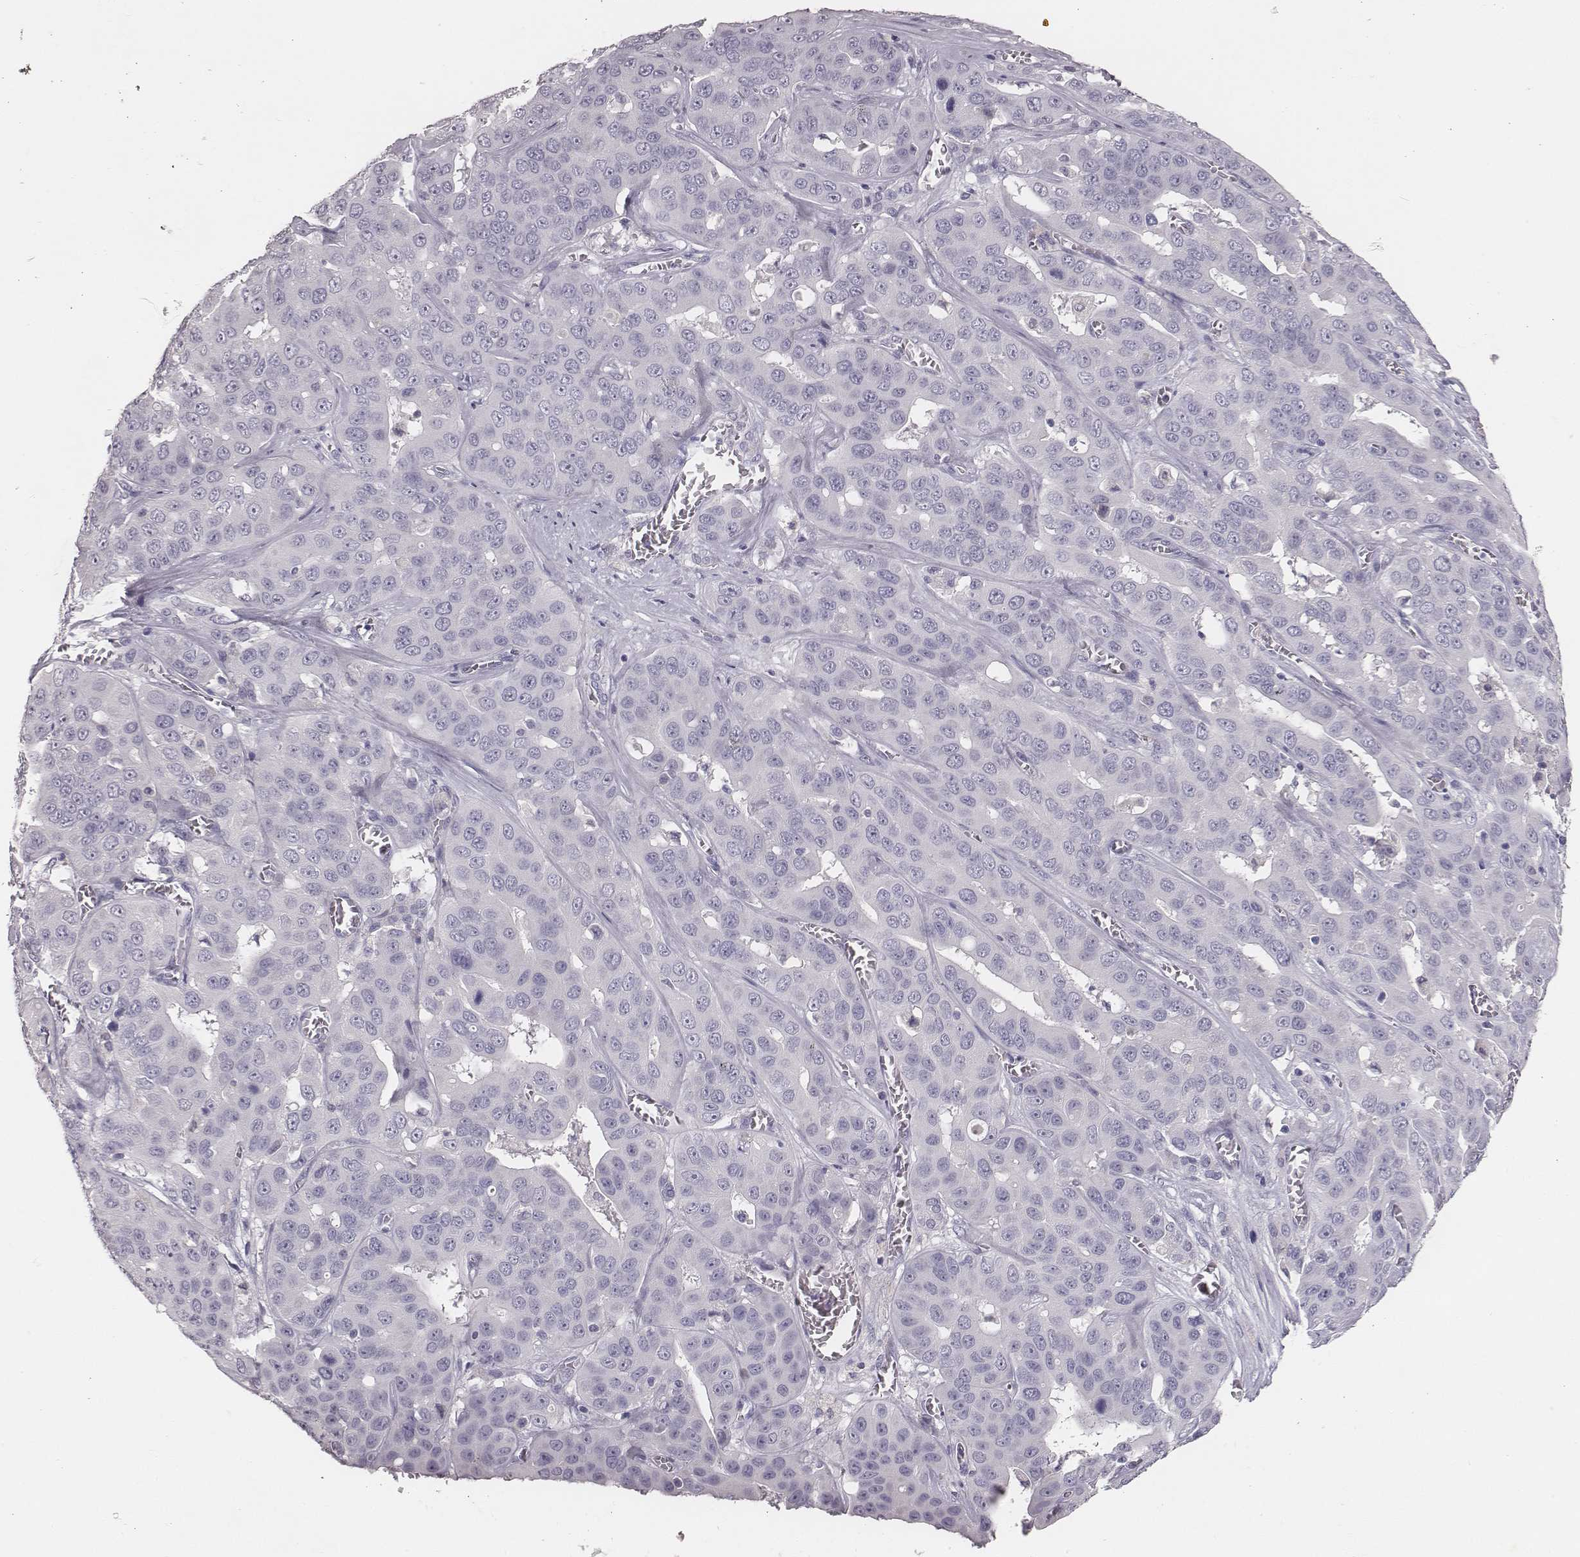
{"staining": {"intensity": "negative", "quantity": "none", "location": "none"}, "tissue": "liver cancer", "cell_type": "Tumor cells", "image_type": "cancer", "snomed": [{"axis": "morphology", "description": "Cholangiocarcinoma"}, {"axis": "topography", "description": "Liver"}], "caption": "An image of liver cholangiocarcinoma stained for a protein shows no brown staining in tumor cells.", "gene": "MYH6", "patient": {"sex": "female", "age": 52}}